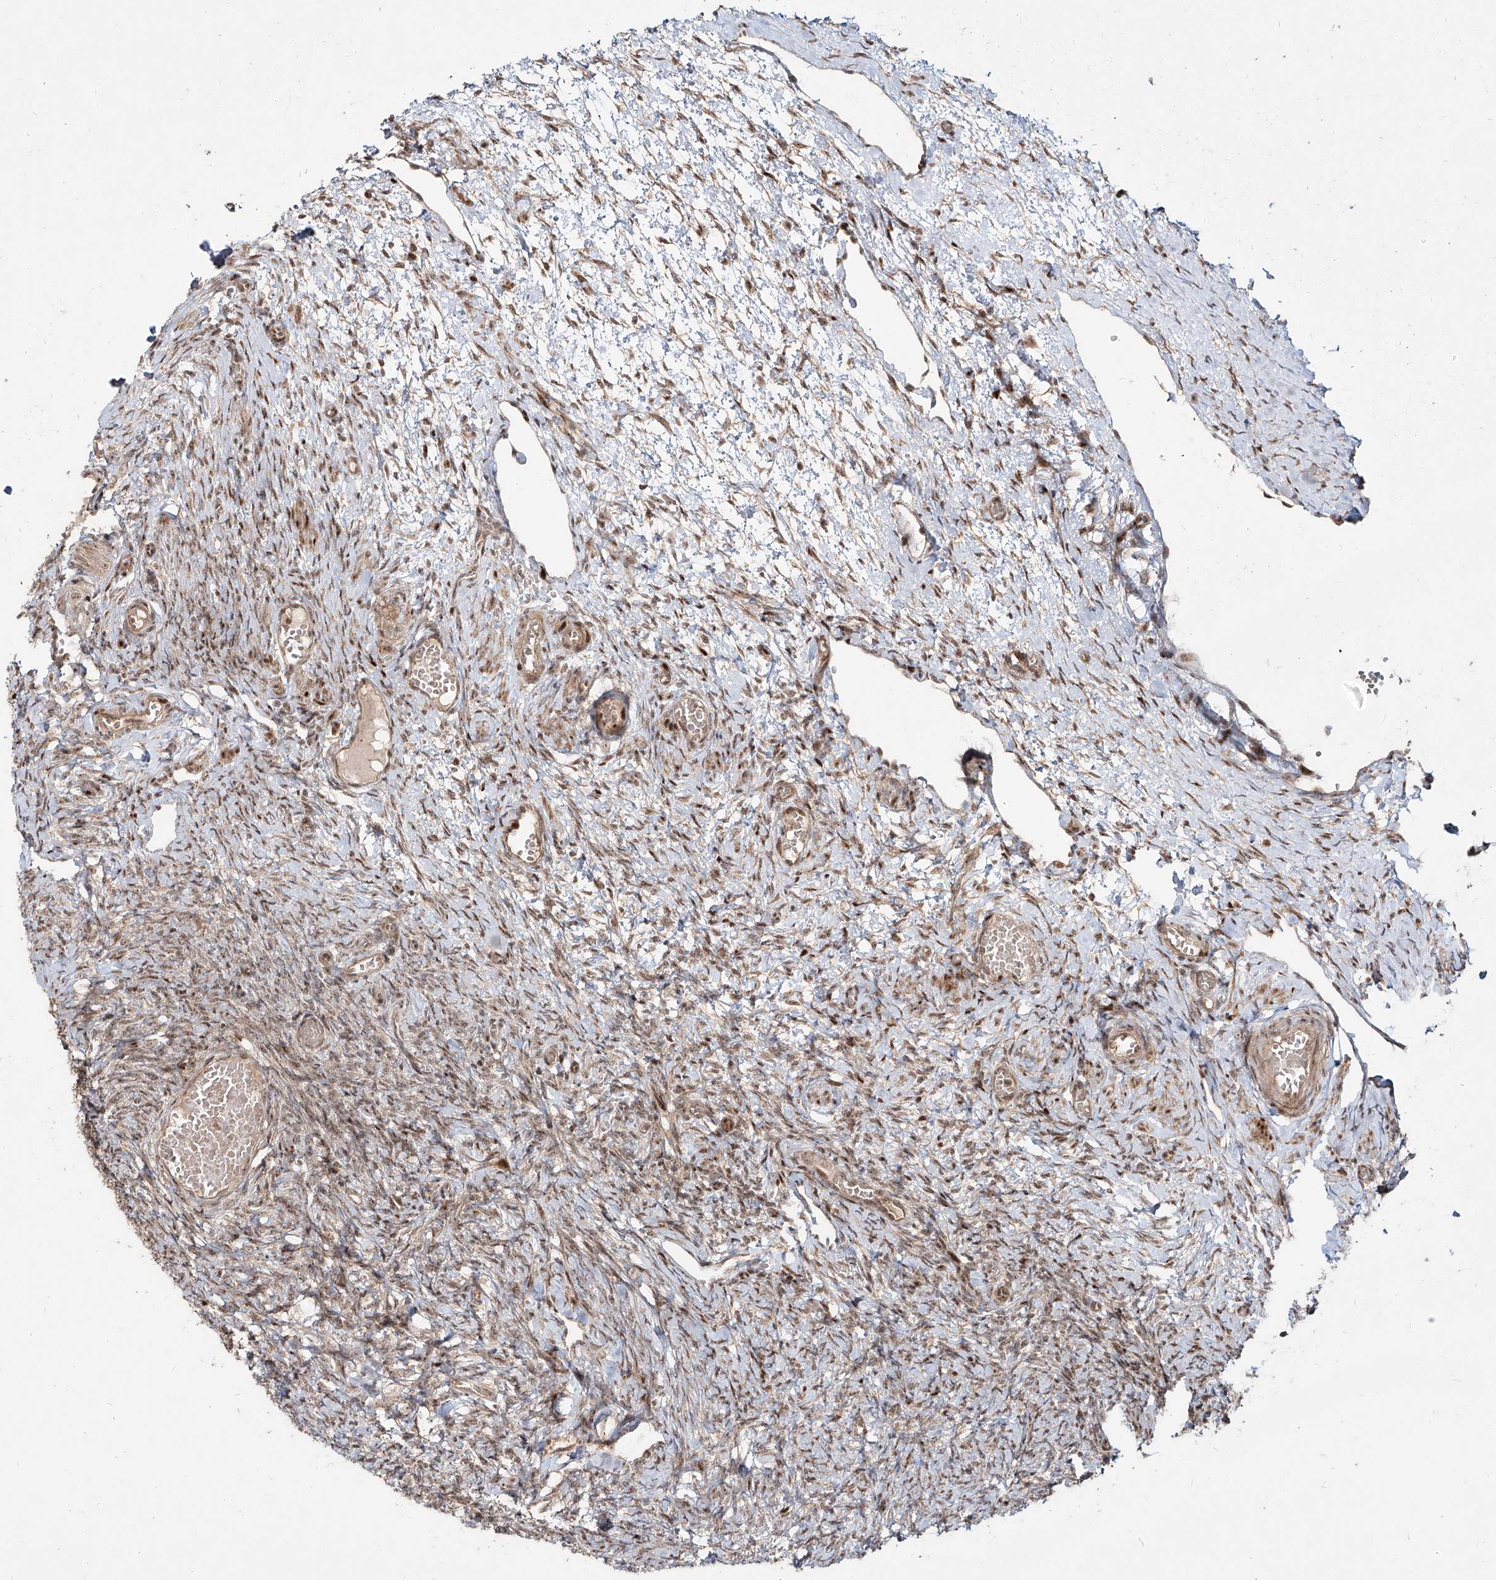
{"staining": {"intensity": "weak", "quantity": ">75%", "location": "cytoplasmic/membranous,nuclear"}, "tissue": "ovary", "cell_type": "Follicle cells", "image_type": "normal", "snomed": [{"axis": "morphology", "description": "Adenocarcinoma, NOS"}, {"axis": "topography", "description": "Endometrium"}], "caption": "This is an image of IHC staining of unremarkable ovary, which shows weak positivity in the cytoplasmic/membranous,nuclear of follicle cells.", "gene": "ZNF710", "patient": {"sex": "female", "age": 32}}